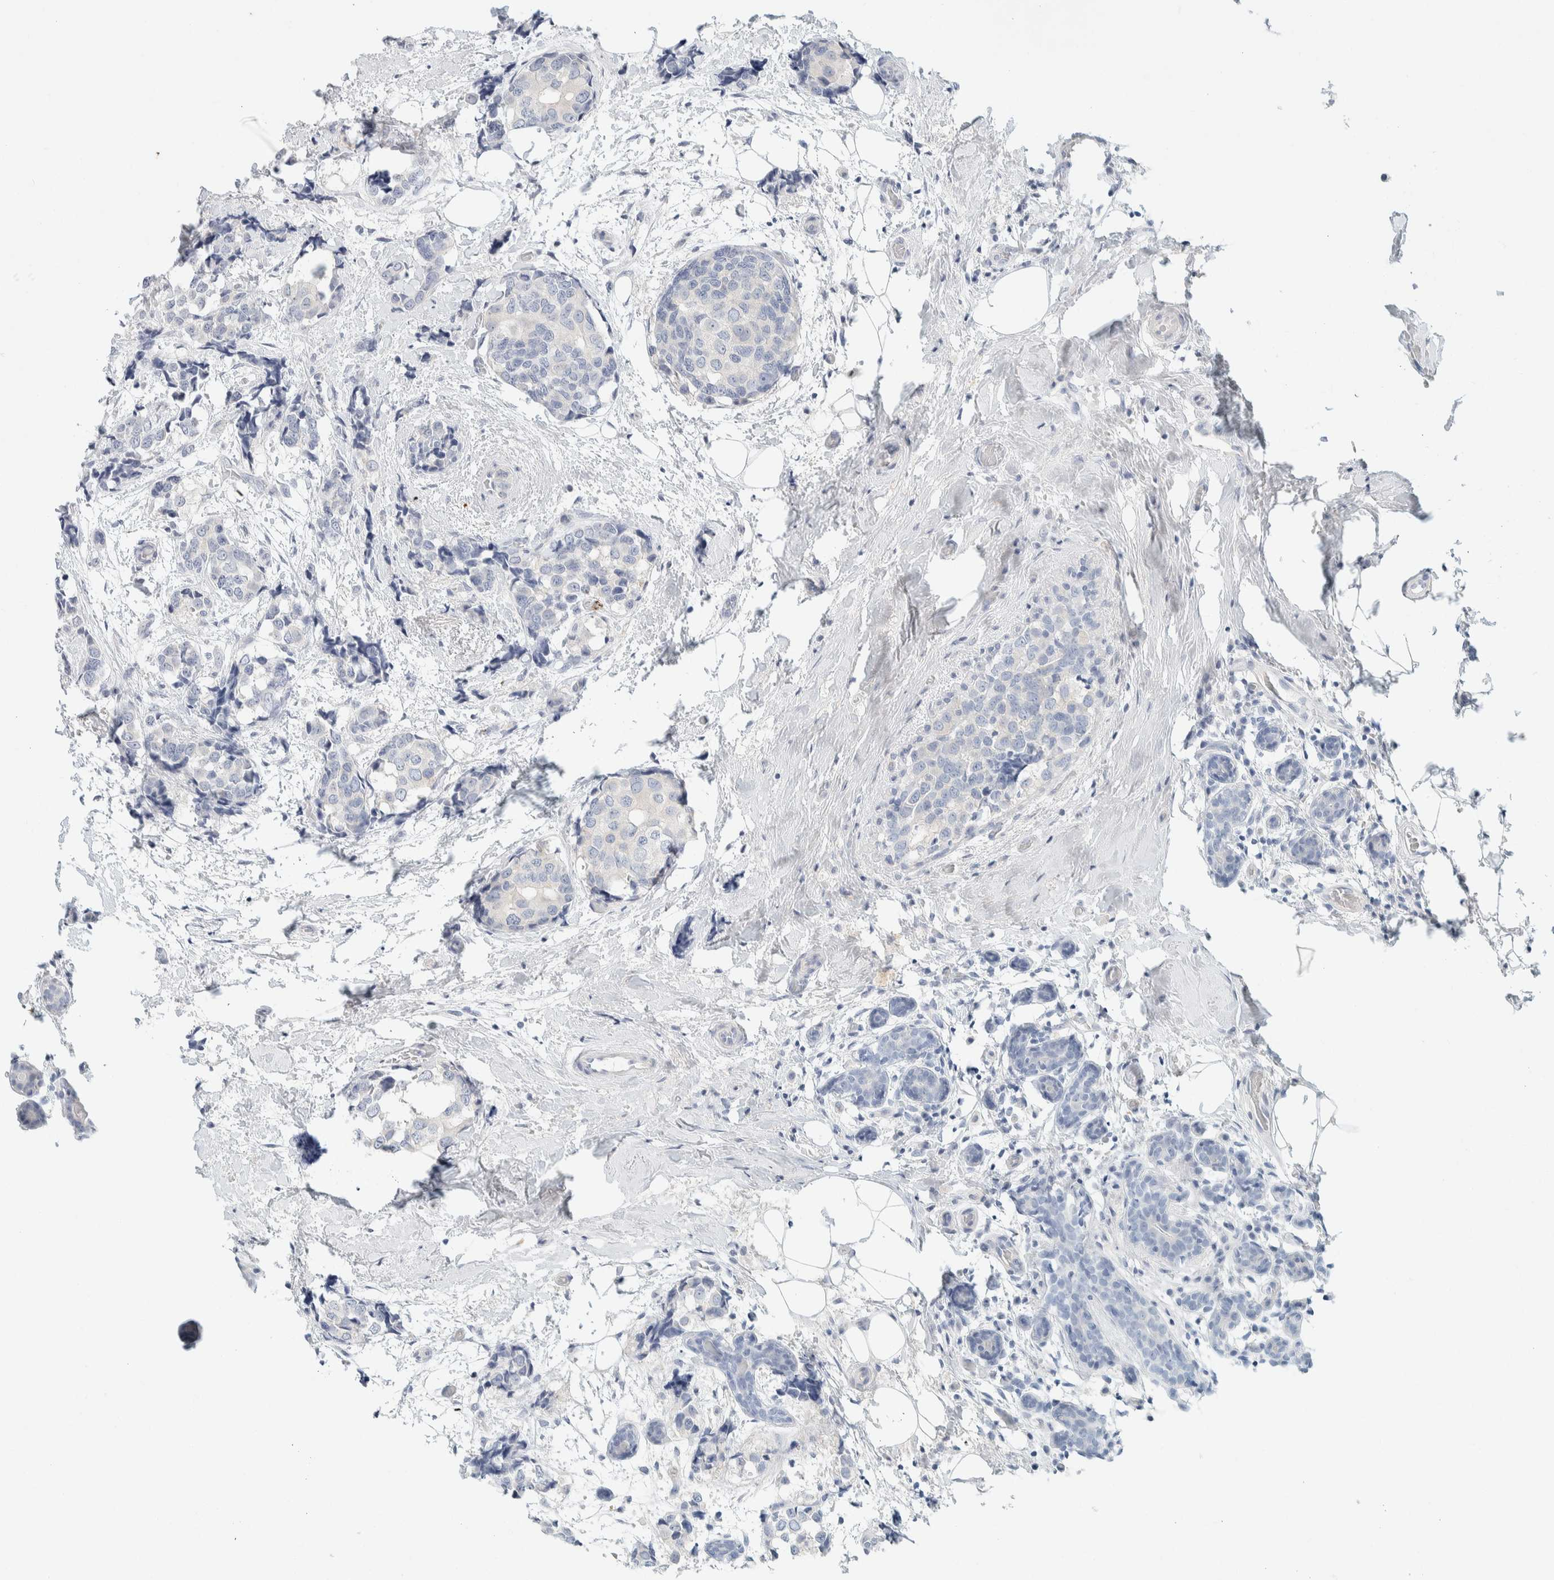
{"staining": {"intensity": "negative", "quantity": "none", "location": "none"}, "tissue": "breast cancer", "cell_type": "Tumor cells", "image_type": "cancer", "snomed": [{"axis": "morphology", "description": "Normal tissue, NOS"}, {"axis": "morphology", "description": "Duct carcinoma"}, {"axis": "topography", "description": "Breast"}], "caption": "High power microscopy image of an IHC image of breast invasive ductal carcinoma, revealing no significant expression in tumor cells. (Stains: DAB IHC with hematoxylin counter stain, Microscopy: brightfield microscopy at high magnification).", "gene": "ALOX12B", "patient": {"sex": "female", "age": 43}}